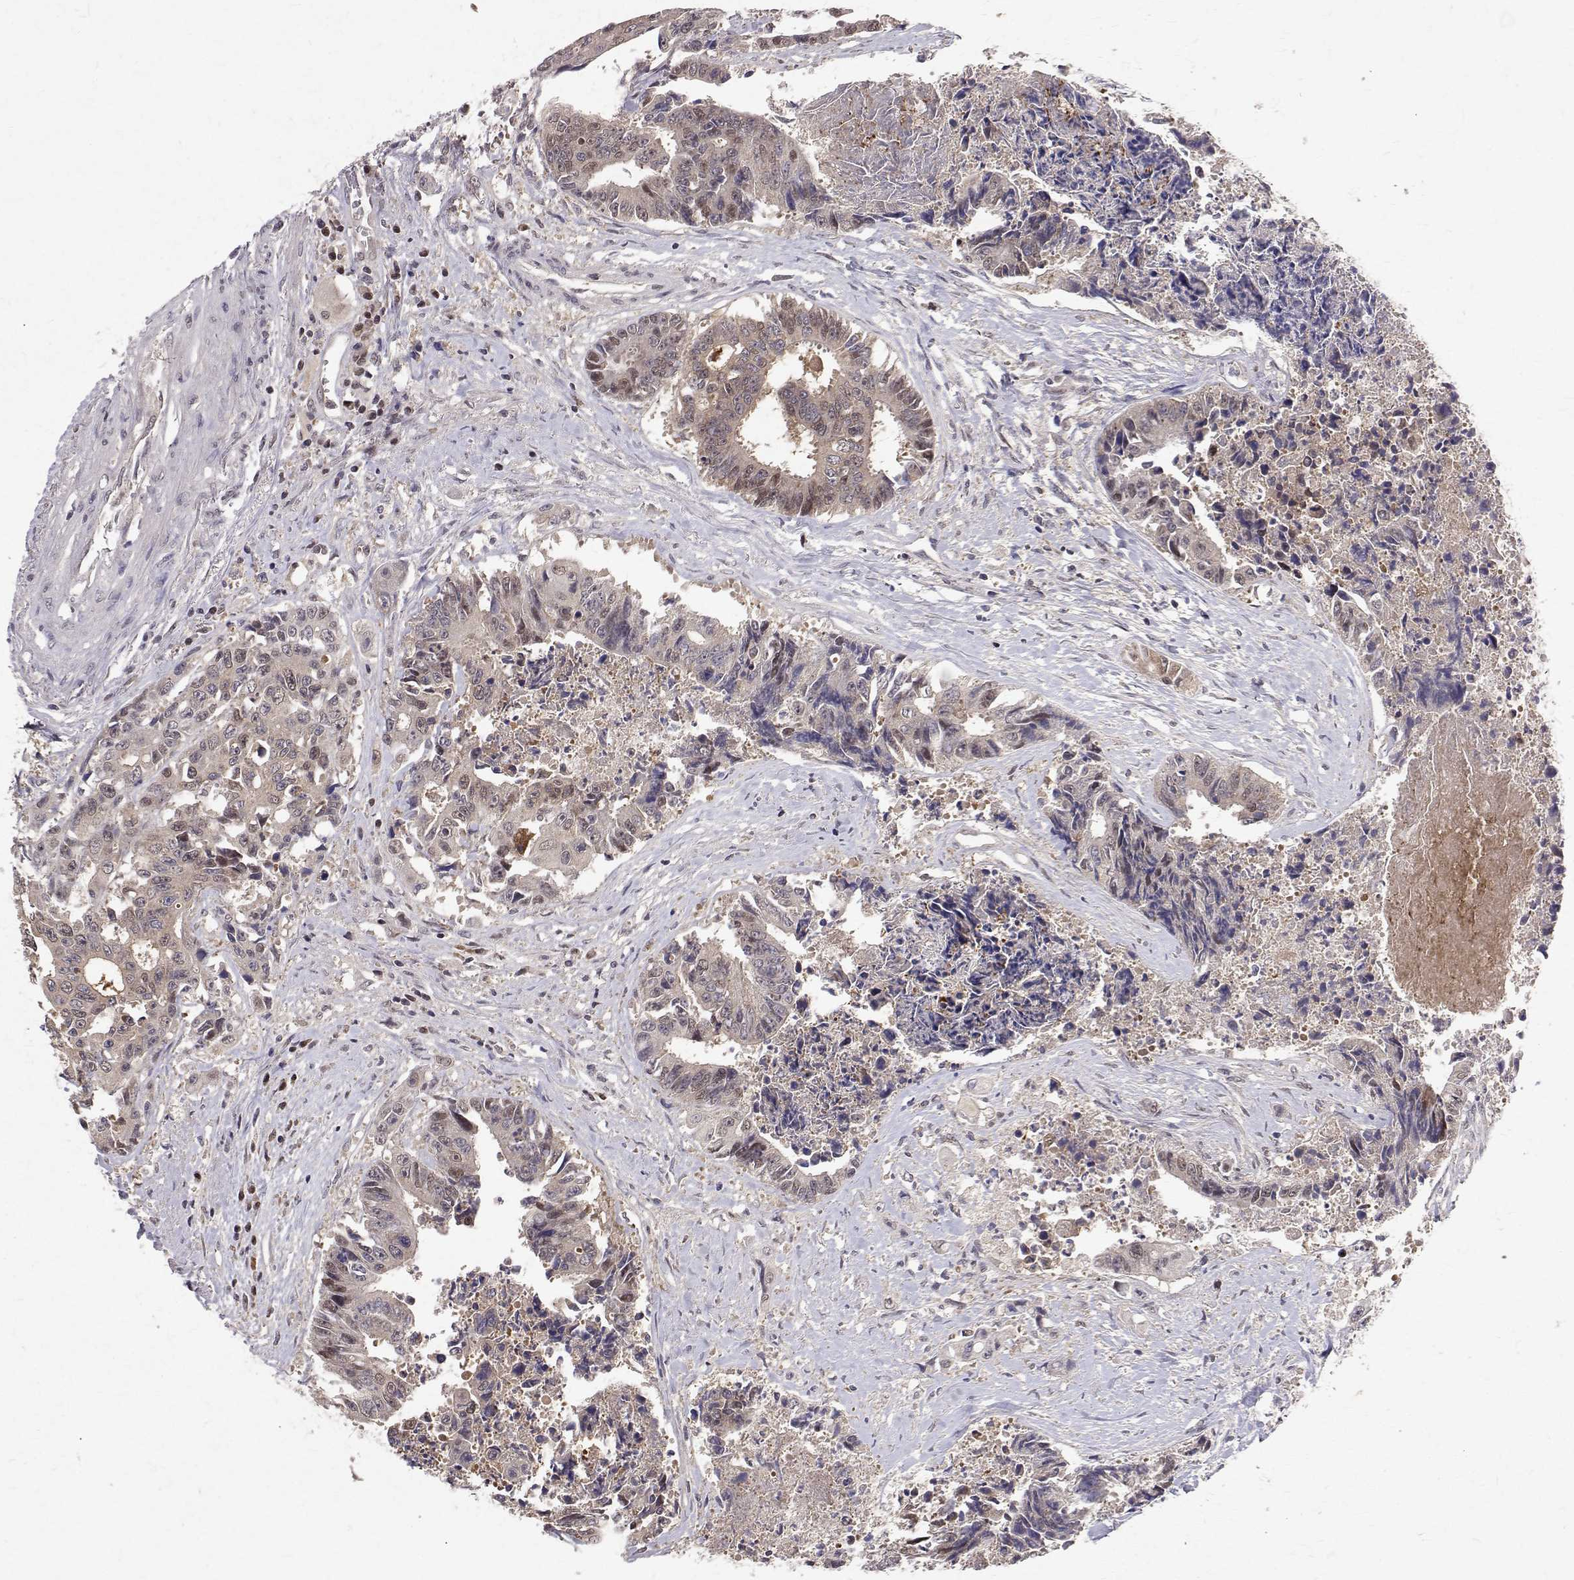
{"staining": {"intensity": "weak", "quantity": "<25%", "location": "cytoplasmic/membranous,nuclear"}, "tissue": "colorectal cancer", "cell_type": "Tumor cells", "image_type": "cancer", "snomed": [{"axis": "morphology", "description": "Adenocarcinoma, NOS"}, {"axis": "topography", "description": "Rectum"}], "caption": "The photomicrograph exhibits no staining of tumor cells in colorectal cancer (adenocarcinoma).", "gene": "NIF3L1", "patient": {"sex": "male", "age": 54}}